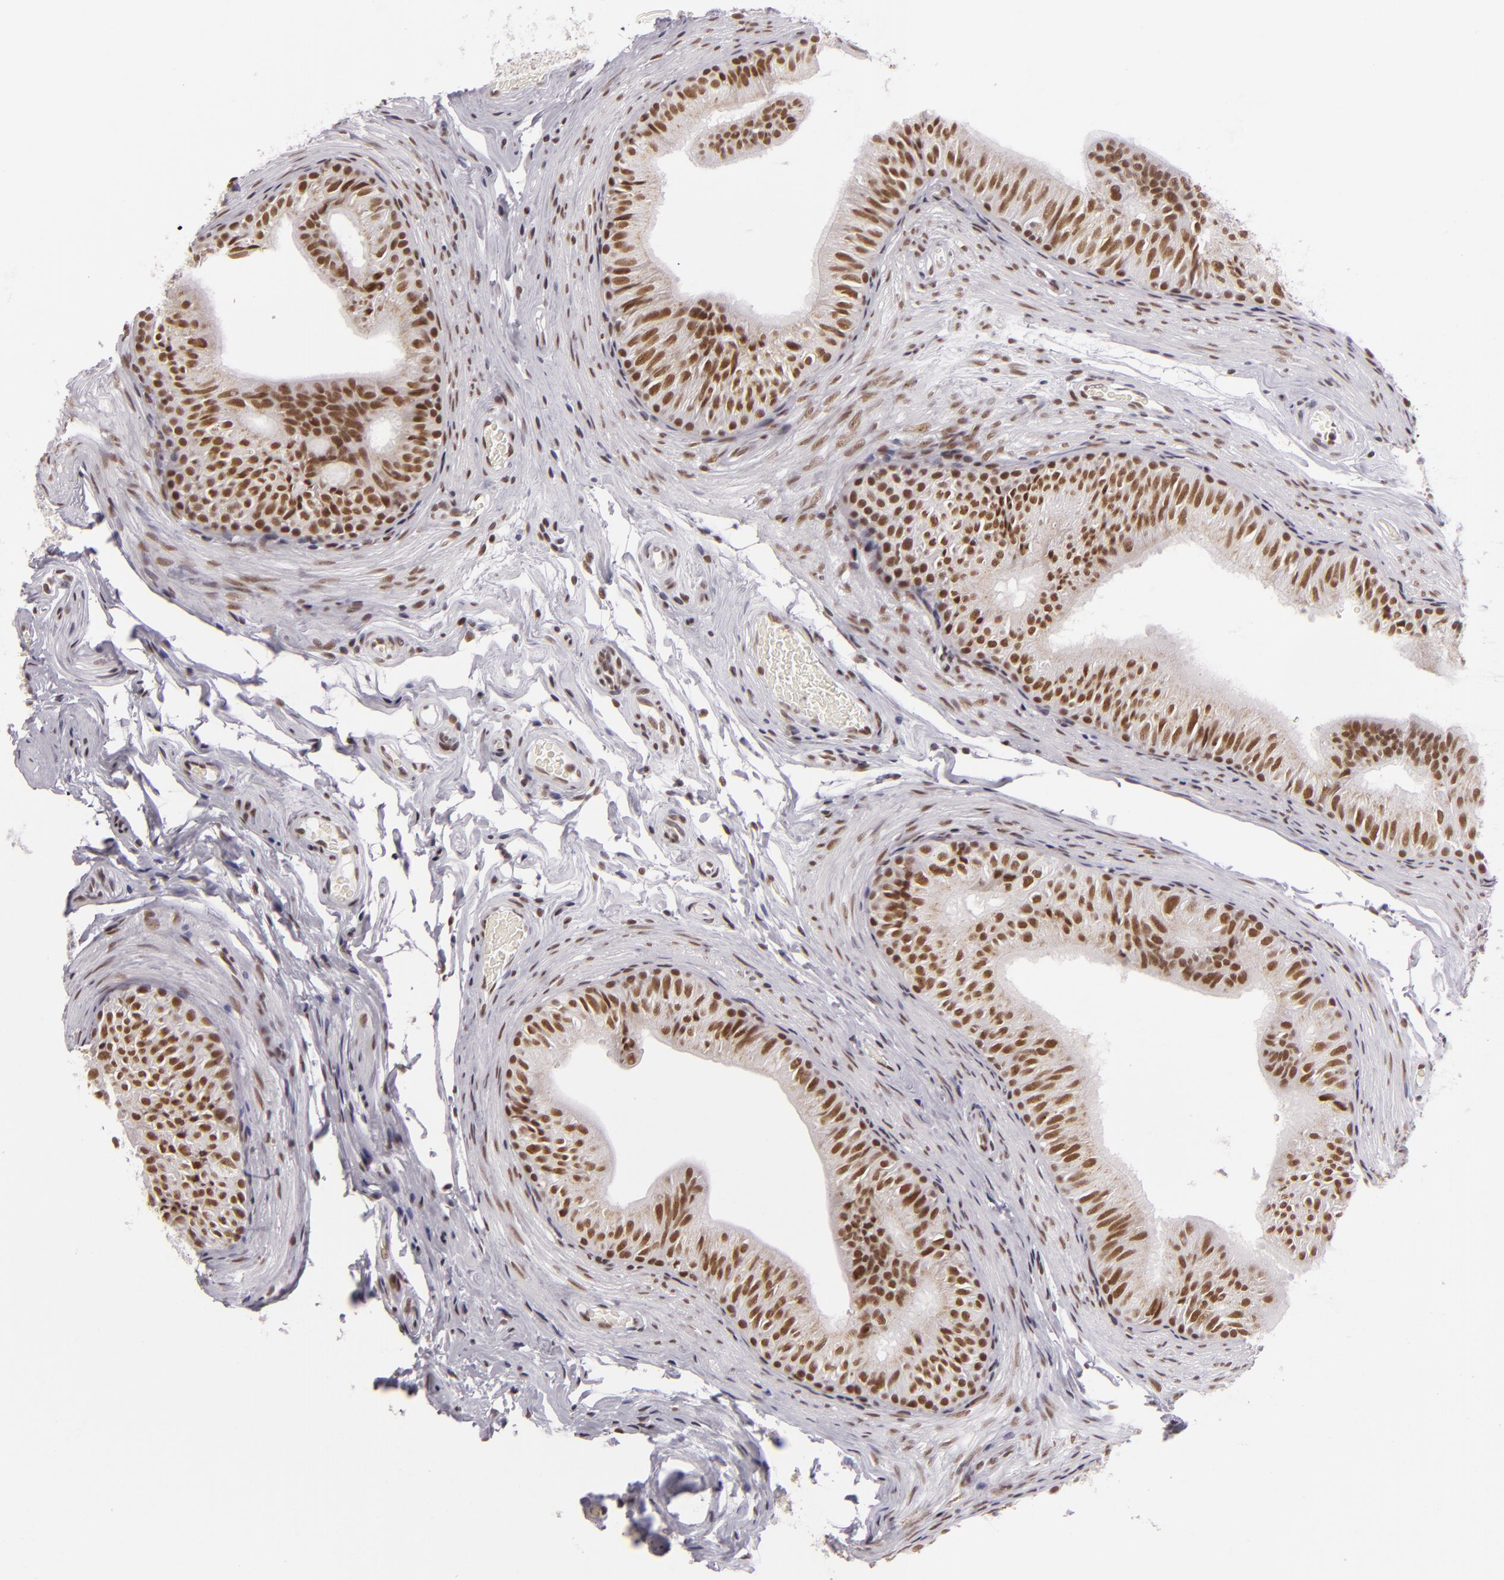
{"staining": {"intensity": "moderate", "quantity": ">75%", "location": "nuclear"}, "tissue": "epididymis", "cell_type": "Glandular cells", "image_type": "normal", "snomed": [{"axis": "morphology", "description": "Normal tissue, NOS"}, {"axis": "topography", "description": "Testis"}, {"axis": "topography", "description": "Epididymis"}], "caption": "Protein expression analysis of benign epididymis reveals moderate nuclear staining in about >75% of glandular cells.", "gene": "BRD8", "patient": {"sex": "male", "age": 36}}